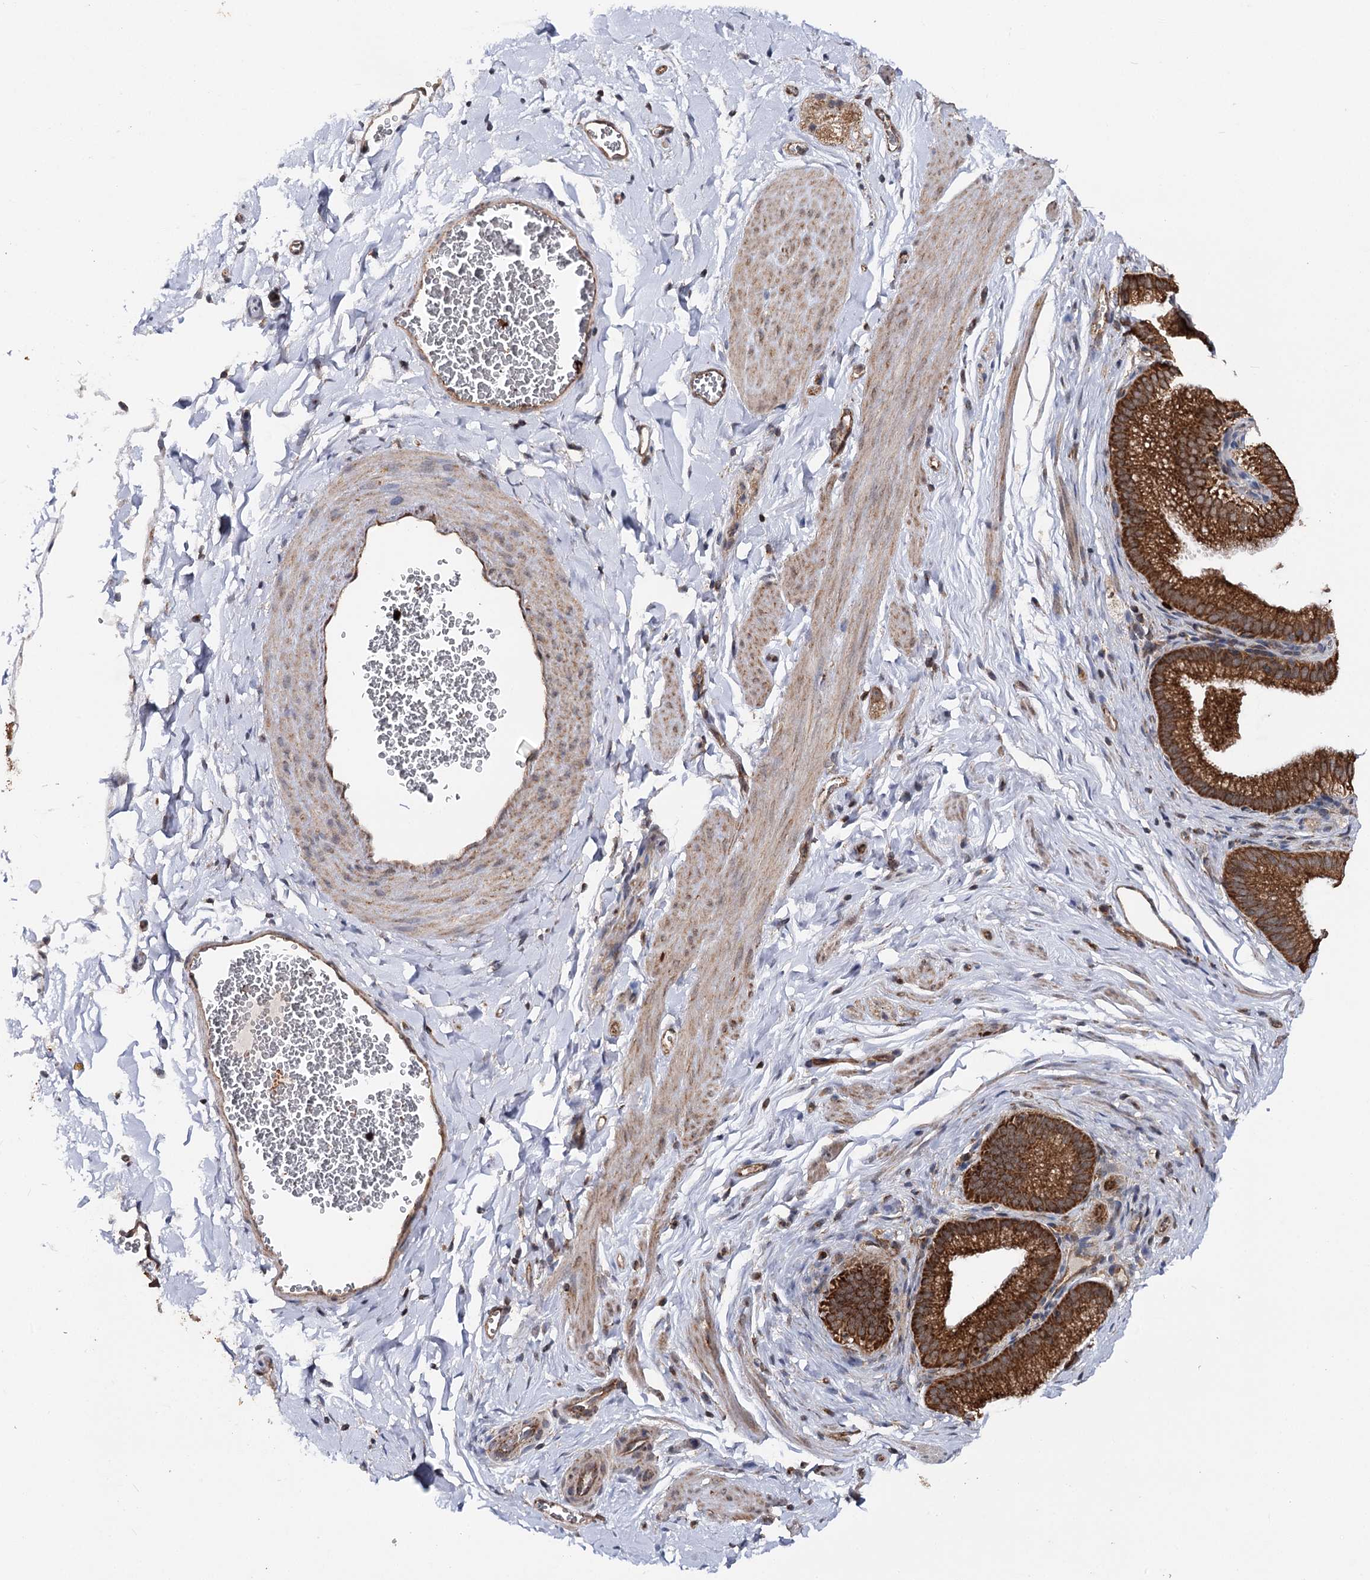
{"staining": {"intensity": "negative", "quantity": "none", "location": "none"}, "tissue": "adipose tissue", "cell_type": "Adipocytes", "image_type": "normal", "snomed": [{"axis": "morphology", "description": "Normal tissue, NOS"}, {"axis": "topography", "description": "Gallbladder"}, {"axis": "topography", "description": "Peripheral nerve tissue"}], "caption": "Immunohistochemistry (IHC) histopathology image of normal human adipose tissue stained for a protein (brown), which shows no positivity in adipocytes. The staining is performed using DAB brown chromogen with nuclei counter-stained in using hematoxylin.", "gene": "FGFR1OP2", "patient": {"sex": "male", "age": 38}}